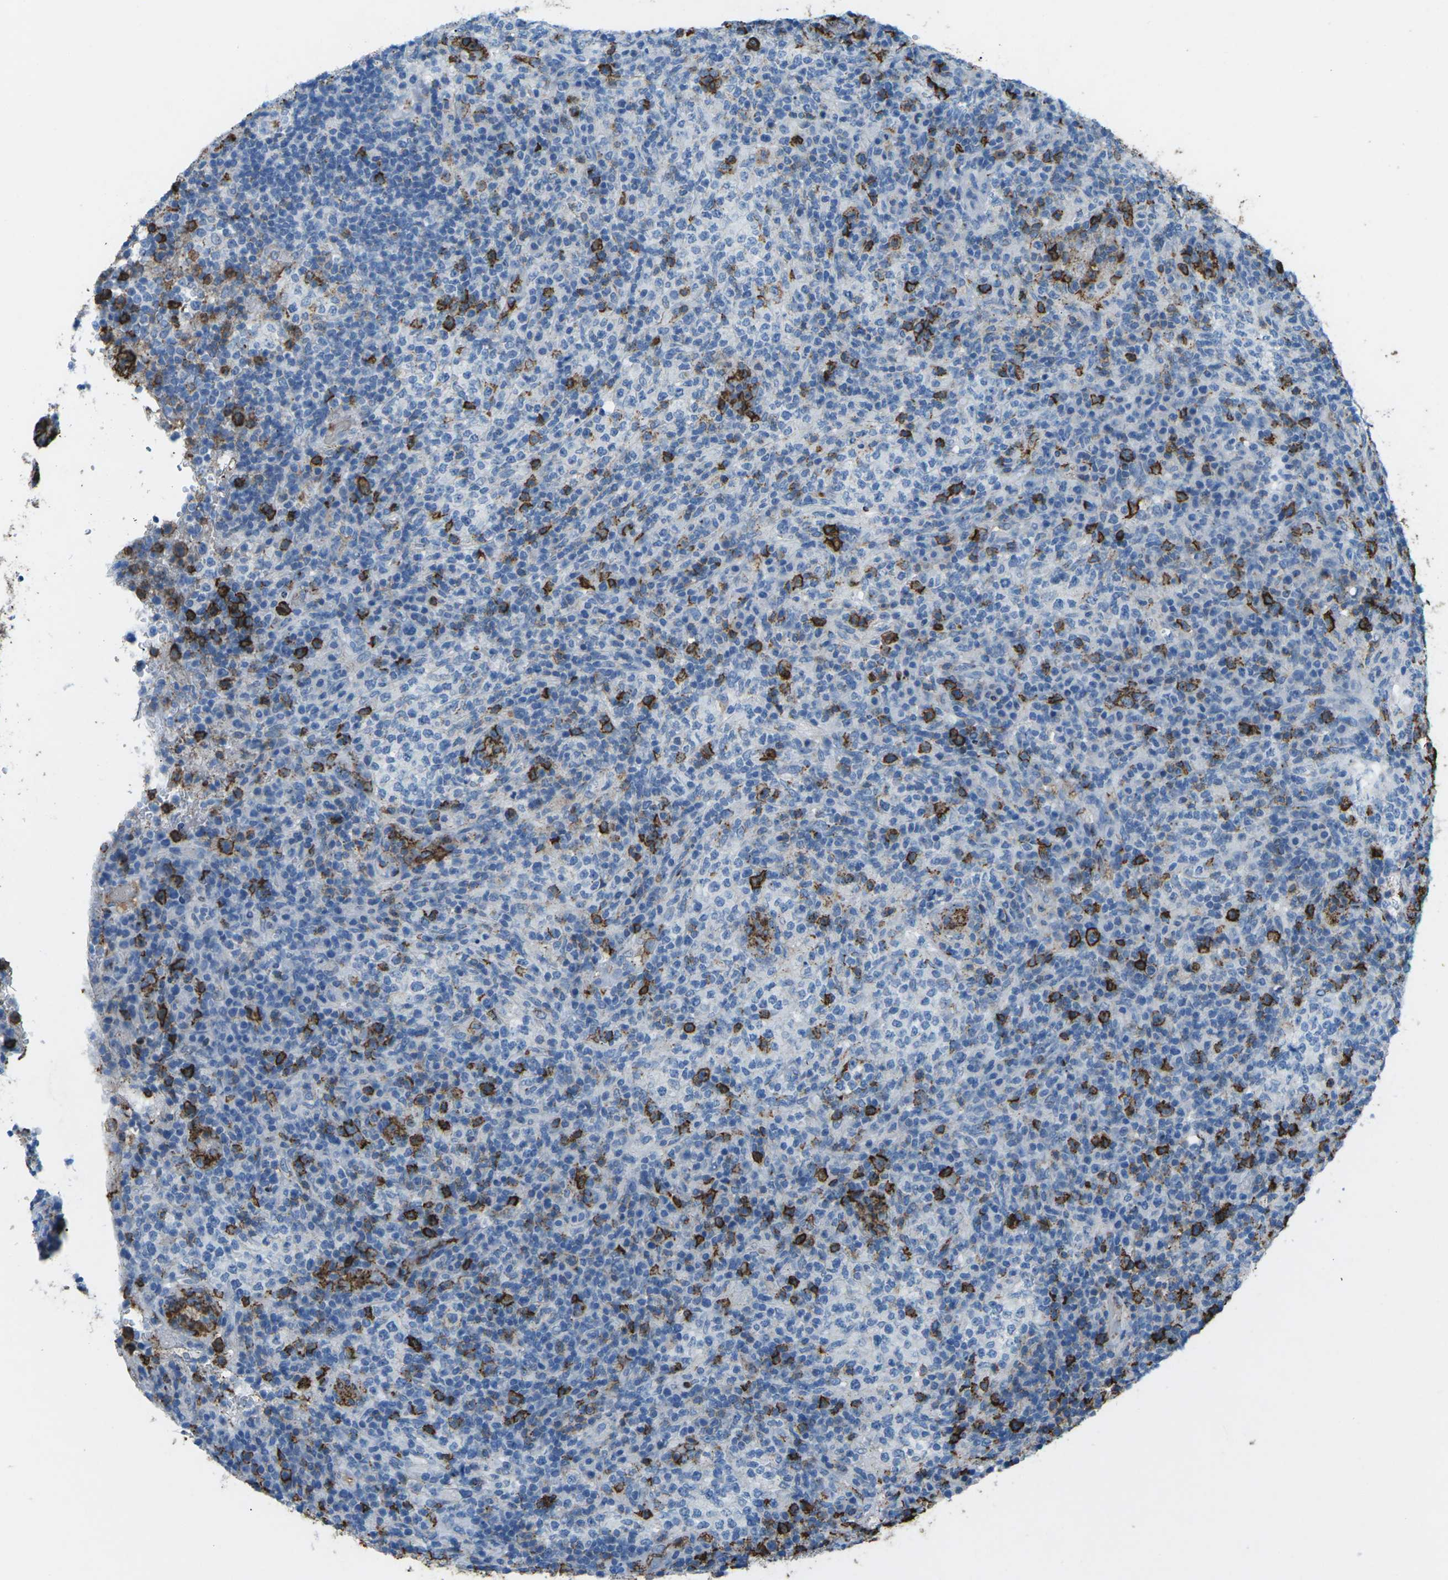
{"staining": {"intensity": "negative", "quantity": "none", "location": "none"}, "tissue": "lymphoma", "cell_type": "Tumor cells", "image_type": "cancer", "snomed": [{"axis": "morphology", "description": "Malignant lymphoma, non-Hodgkin's type, High grade"}, {"axis": "topography", "description": "Lymph node"}], "caption": "Human malignant lymphoma, non-Hodgkin's type (high-grade) stained for a protein using immunohistochemistry (IHC) shows no expression in tumor cells.", "gene": "CTAGE1", "patient": {"sex": "female", "age": 76}}